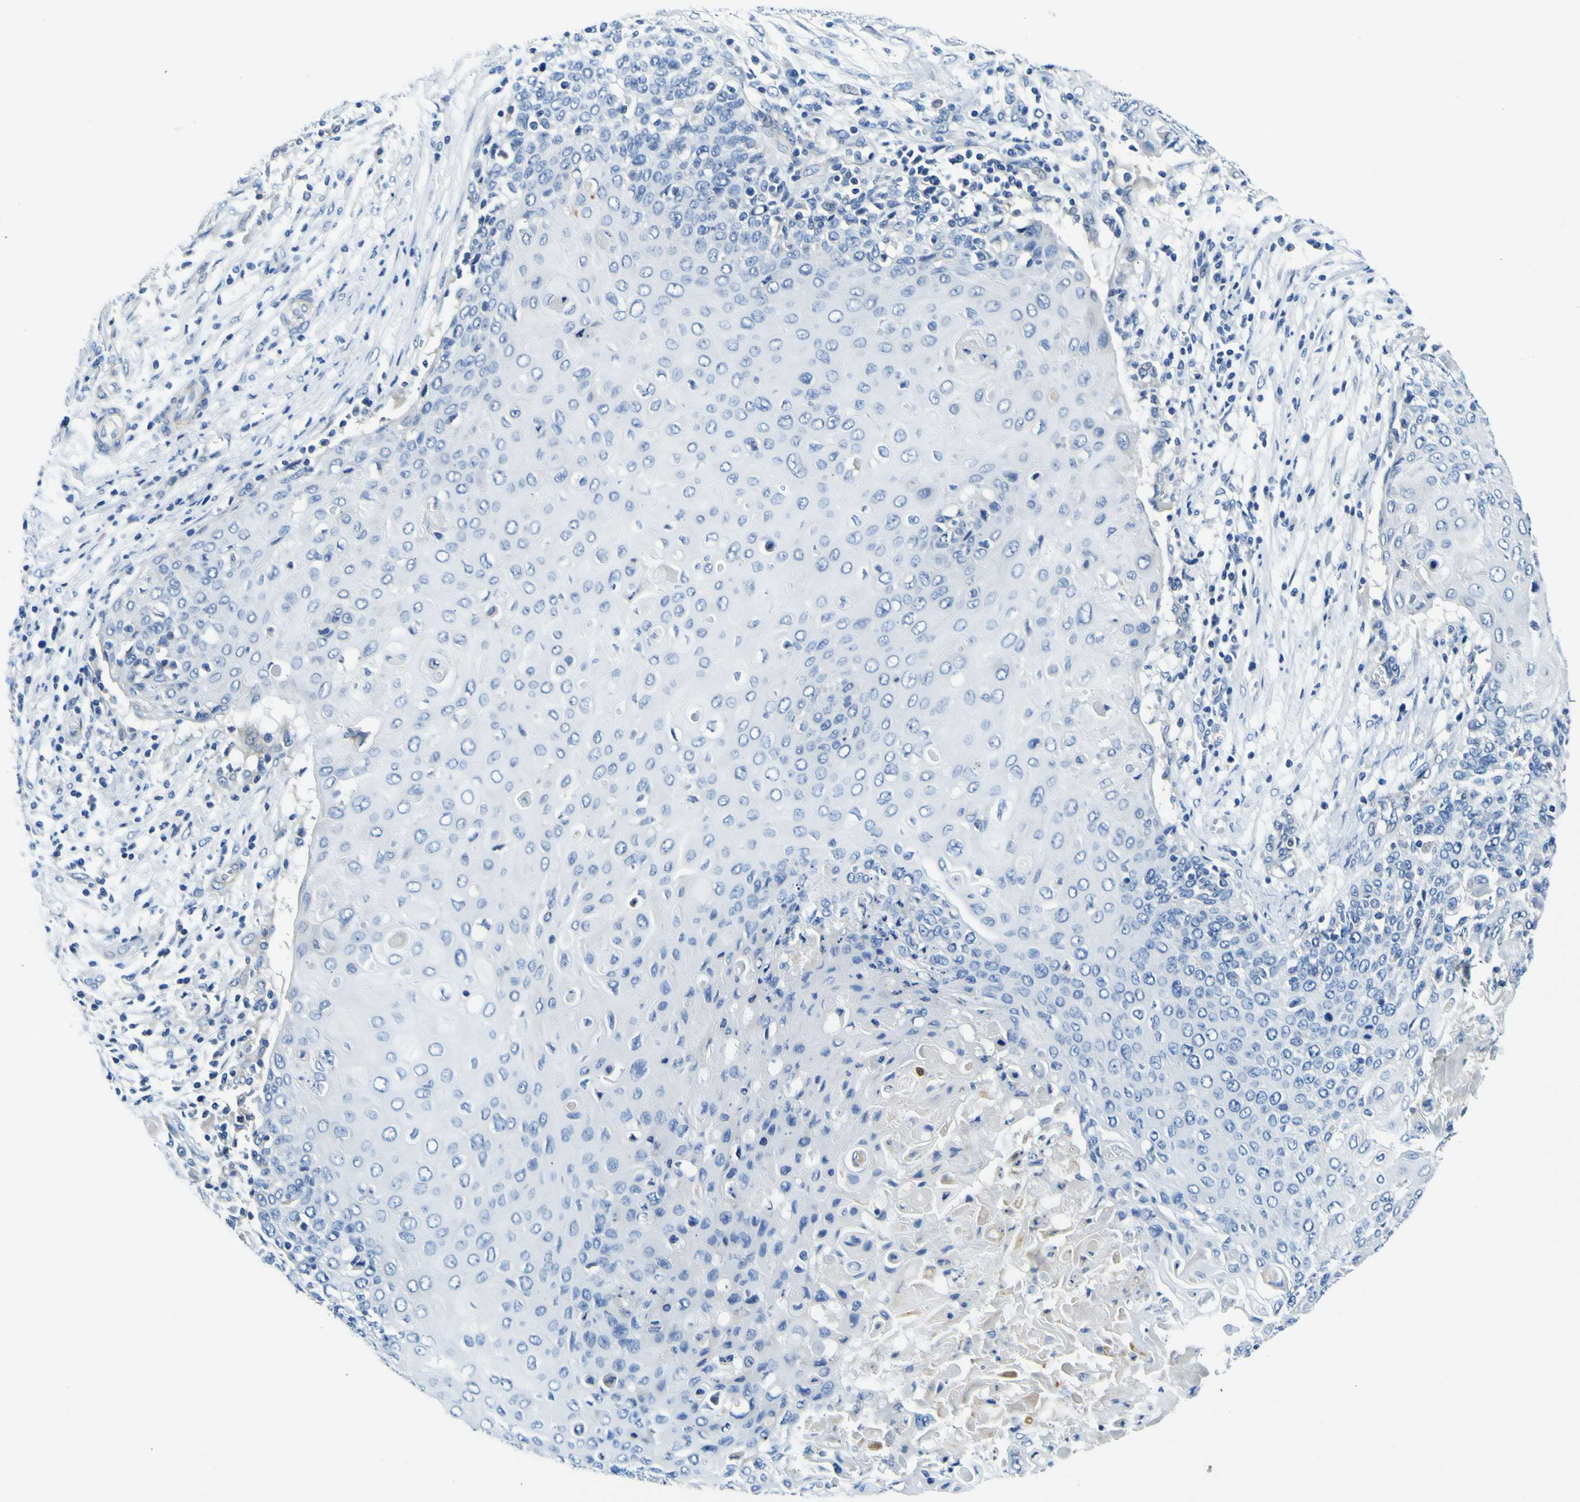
{"staining": {"intensity": "negative", "quantity": "none", "location": "none"}, "tissue": "cervical cancer", "cell_type": "Tumor cells", "image_type": "cancer", "snomed": [{"axis": "morphology", "description": "Squamous cell carcinoma, NOS"}, {"axis": "topography", "description": "Cervix"}], "caption": "Protein analysis of cervical cancer (squamous cell carcinoma) exhibits no significant positivity in tumor cells.", "gene": "ADGRA2", "patient": {"sex": "female", "age": 39}}